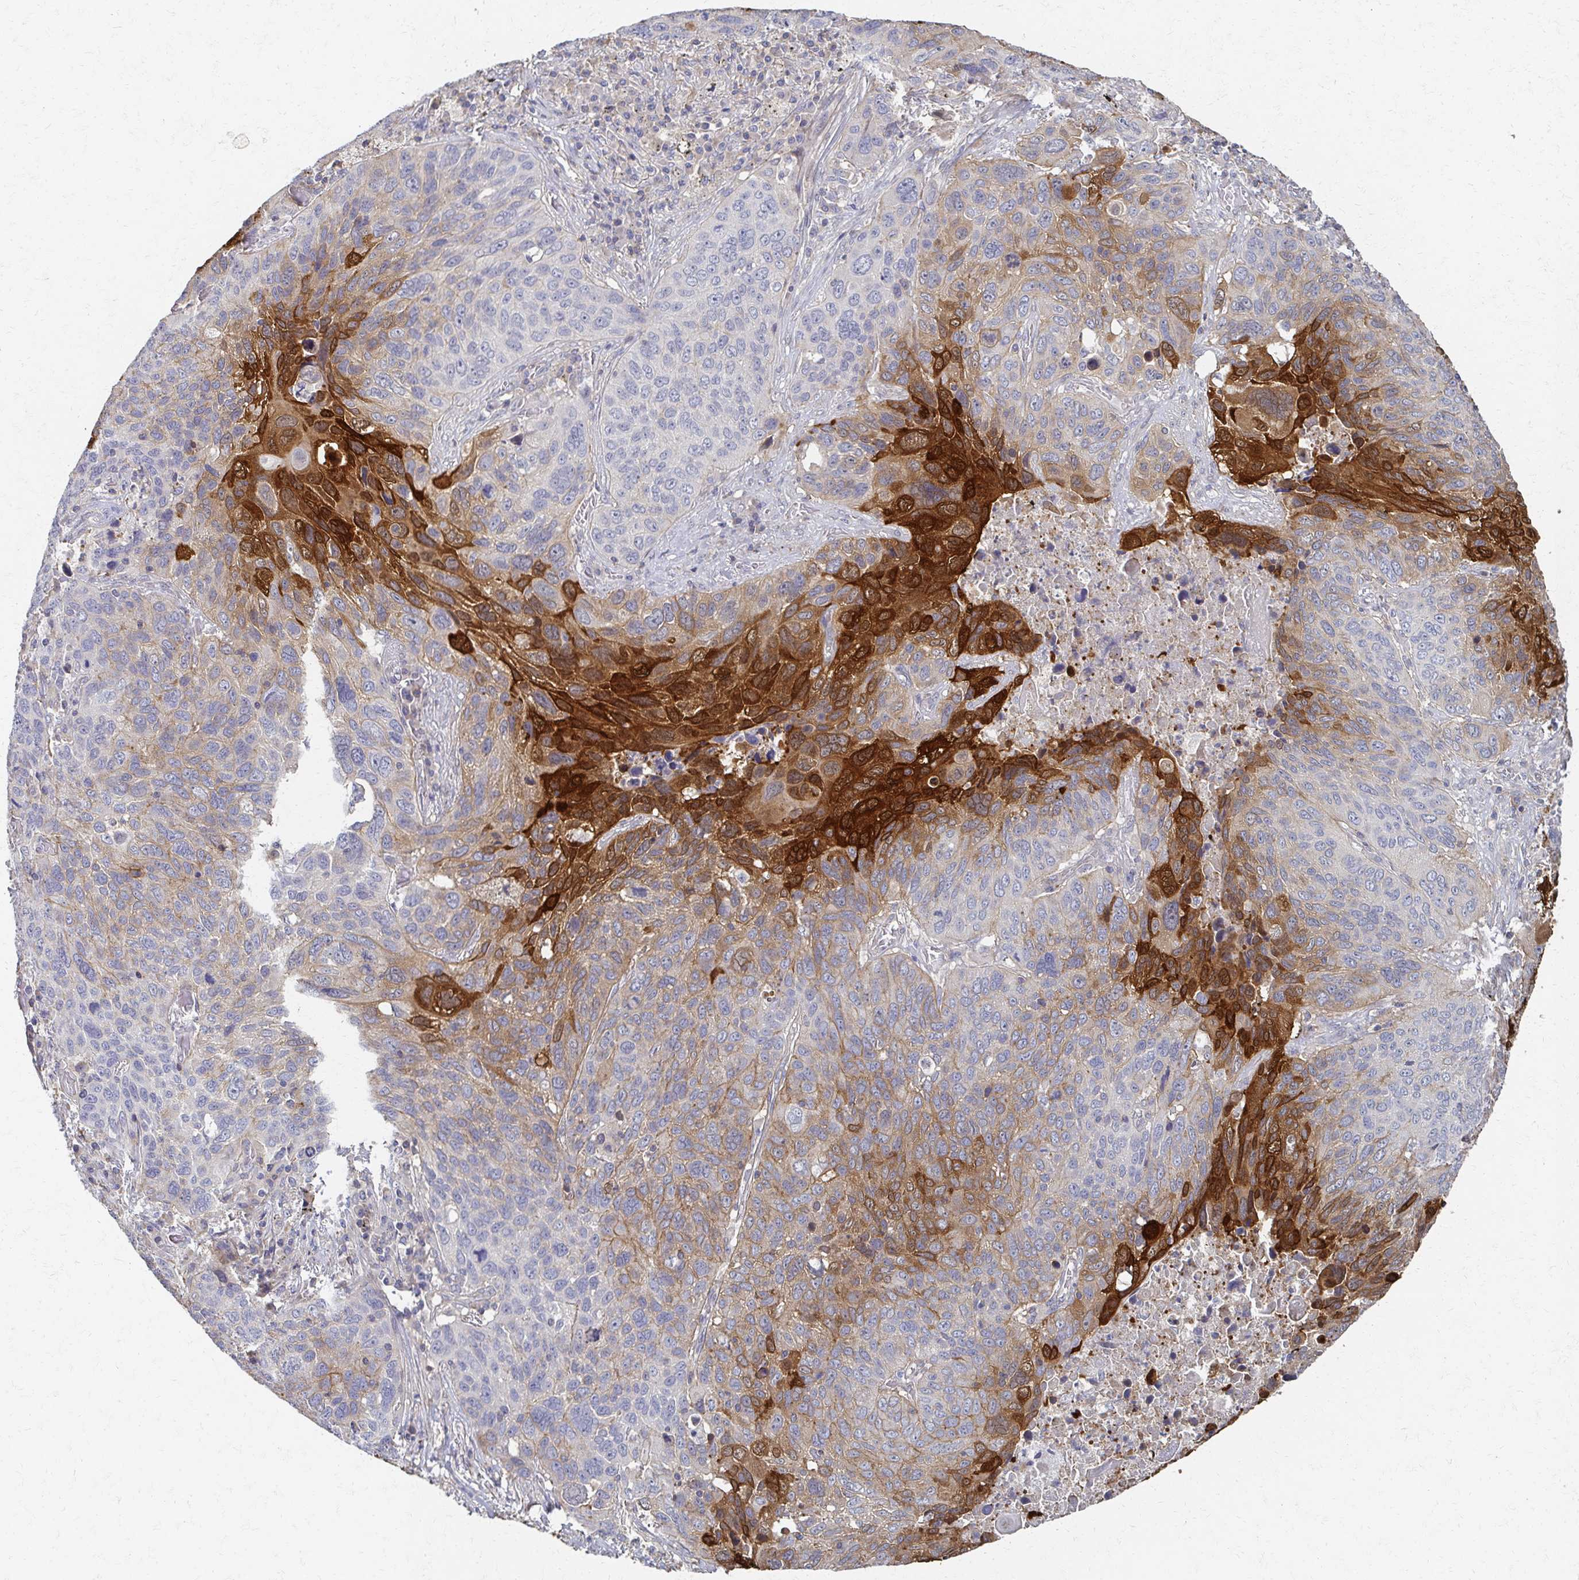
{"staining": {"intensity": "strong", "quantity": "<25%", "location": "cytoplasmic/membranous"}, "tissue": "lung cancer", "cell_type": "Tumor cells", "image_type": "cancer", "snomed": [{"axis": "morphology", "description": "Squamous cell carcinoma, NOS"}, {"axis": "topography", "description": "Lung"}], "caption": "DAB (3,3'-diaminobenzidine) immunohistochemical staining of lung cancer (squamous cell carcinoma) demonstrates strong cytoplasmic/membranous protein positivity in approximately <25% of tumor cells.", "gene": "EOLA2", "patient": {"sex": "male", "age": 68}}